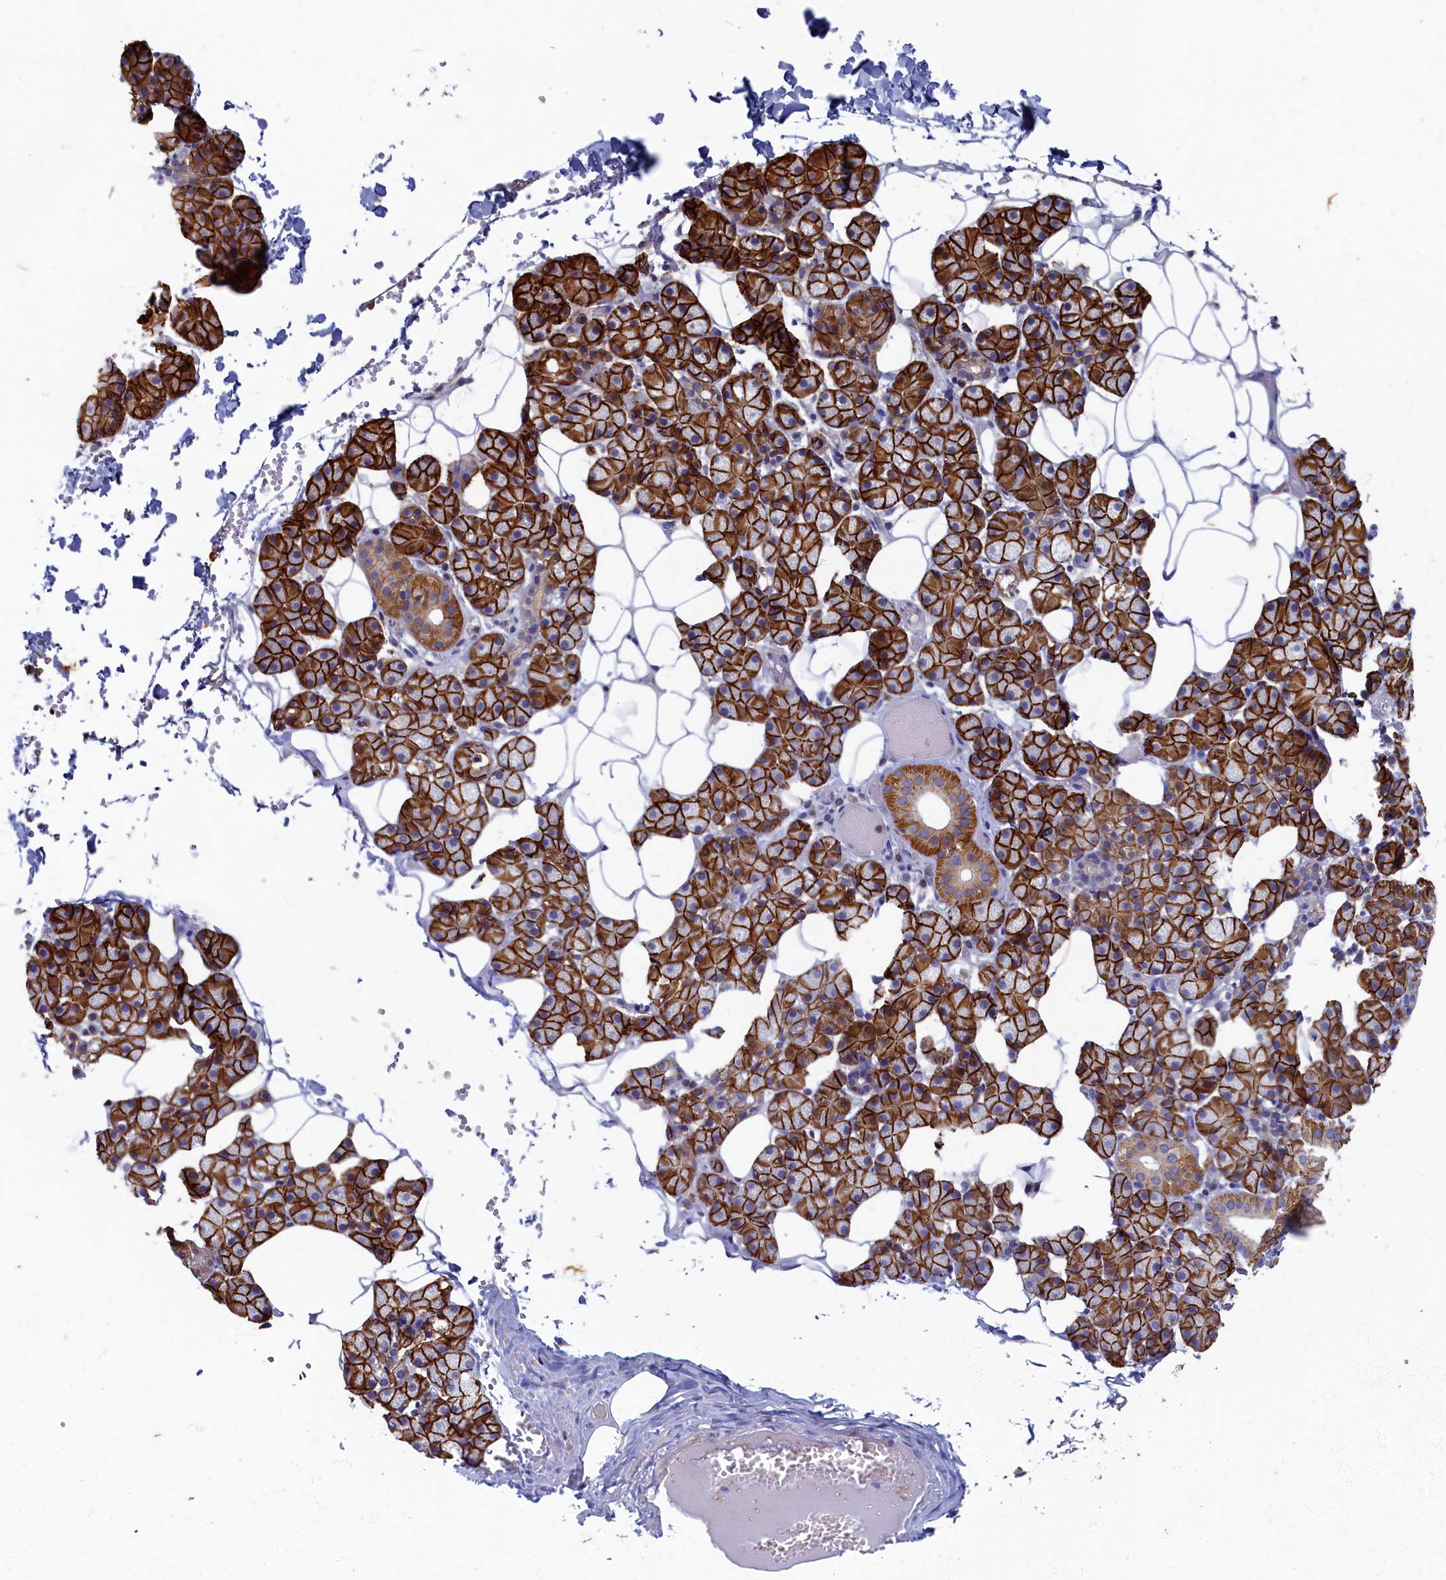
{"staining": {"intensity": "strong", "quantity": ">75%", "location": "cytoplasmic/membranous"}, "tissue": "salivary gland", "cell_type": "Glandular cells", "image_type": "normal", "snomed": [{"axis": "morphology", "description": "Normal tissue, NOS"}, {"axis": "topography", "description": "Salivary gland"}], "caption": "Immunohistochemistry photomicrograph of benign human salivary gland stained for a protein (brown), which reveals high levels of strong cytoplasmic/membranous positivity in approximately >75% of glandular cells.", "gene": "WDR59", "patient": {"sex": "female", "age": 33}}